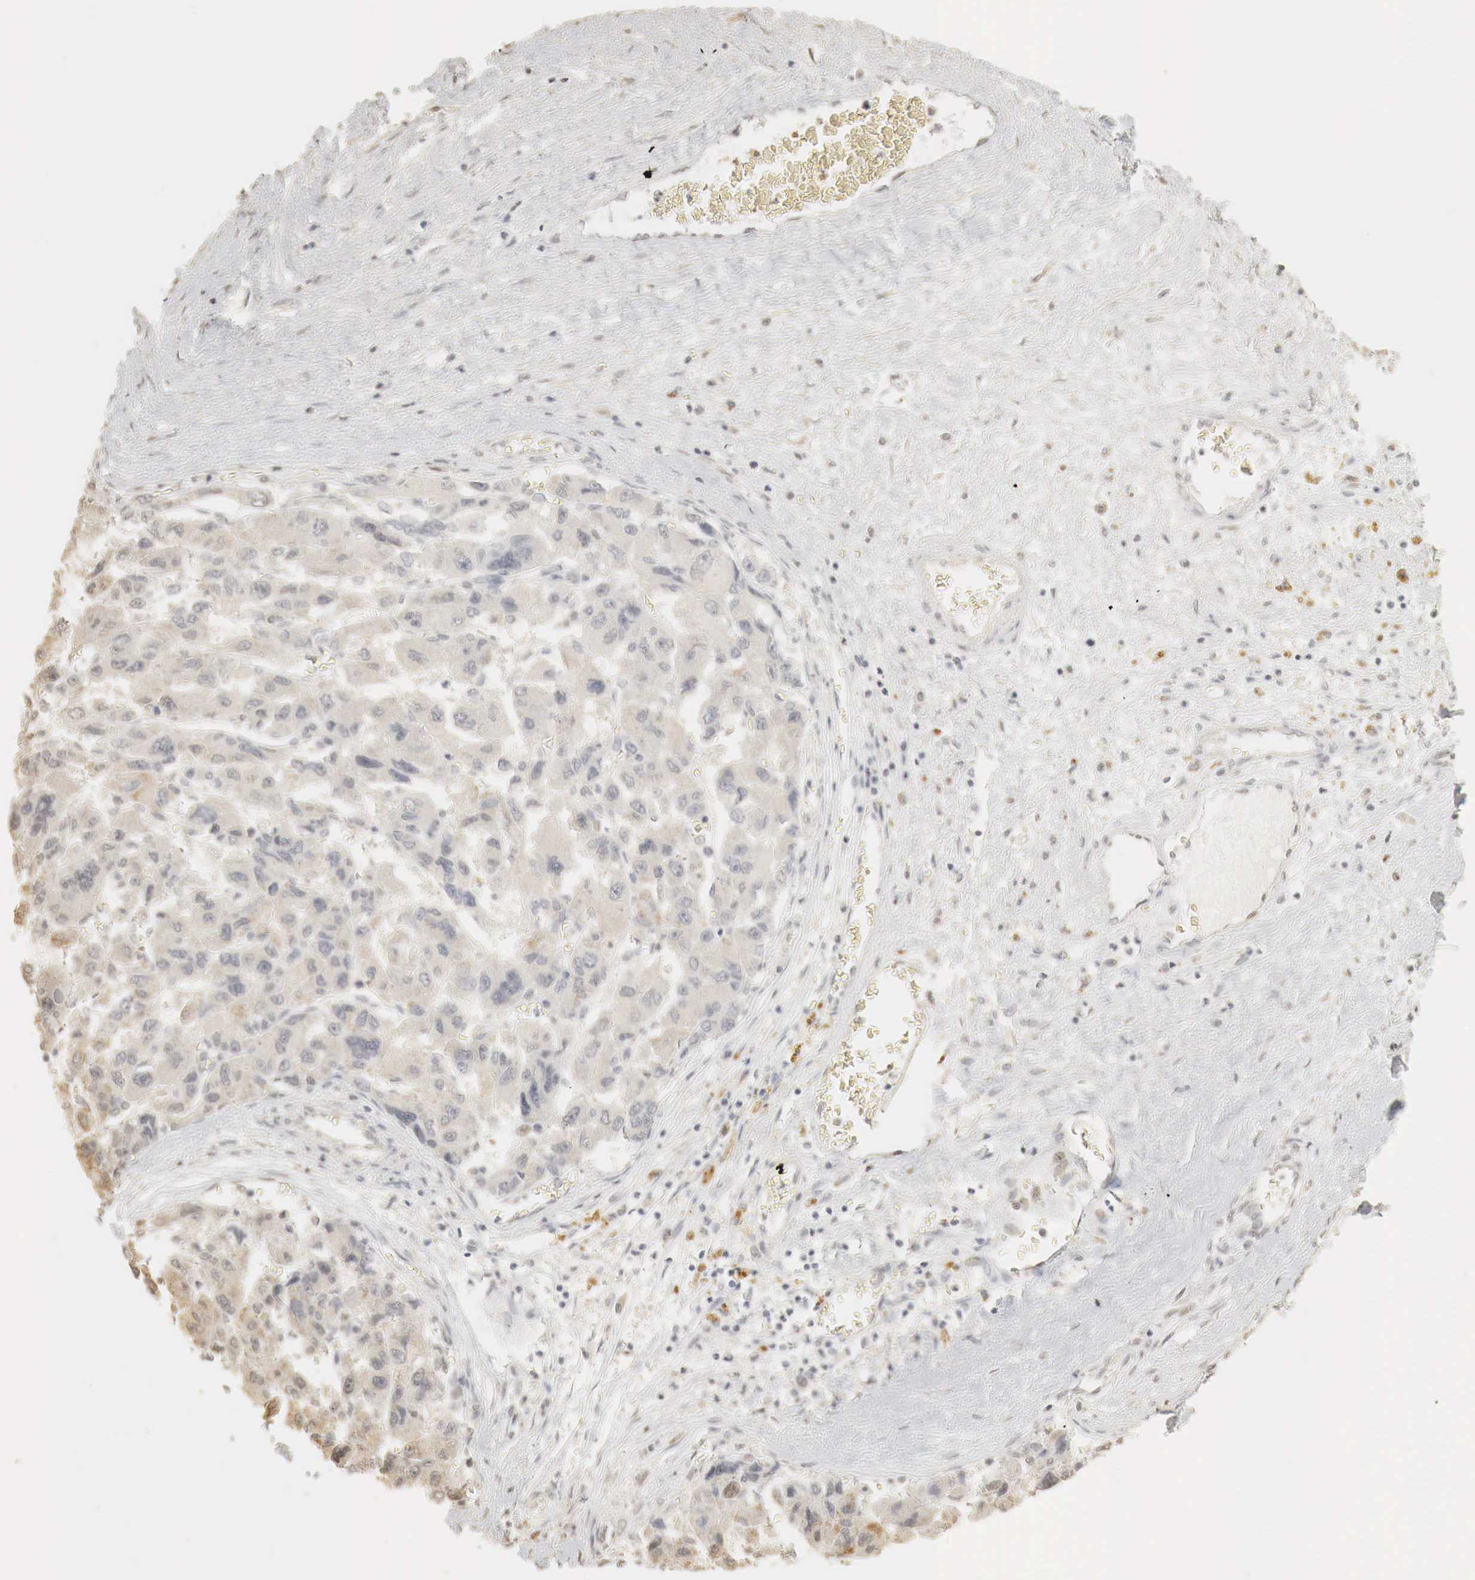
{"staining": {"intensity": "moderate", "quantity": "25%-75%", "location": "cytoplasmic/membranous"}, "tissue": "liver cancer", "cell_type": "Tumor cells", "image_type": "cancer", "snomed": [{"axis": "morphology", "description": "Carcinoma, Hepatocellular, NOS"}, {"axis": "topography", "description": "Liver"}], "caption": "A high-resolution histopathology image shows immunohistochemistry (IHC) staining of liver hepatocellular carcinoma, which demonstrates moderate cytoplasmic/membranous staining in approximately 25%-75% of tumor cells.", "gene": "ERBB4", "patient": {"sex": "male", "age": 64}}